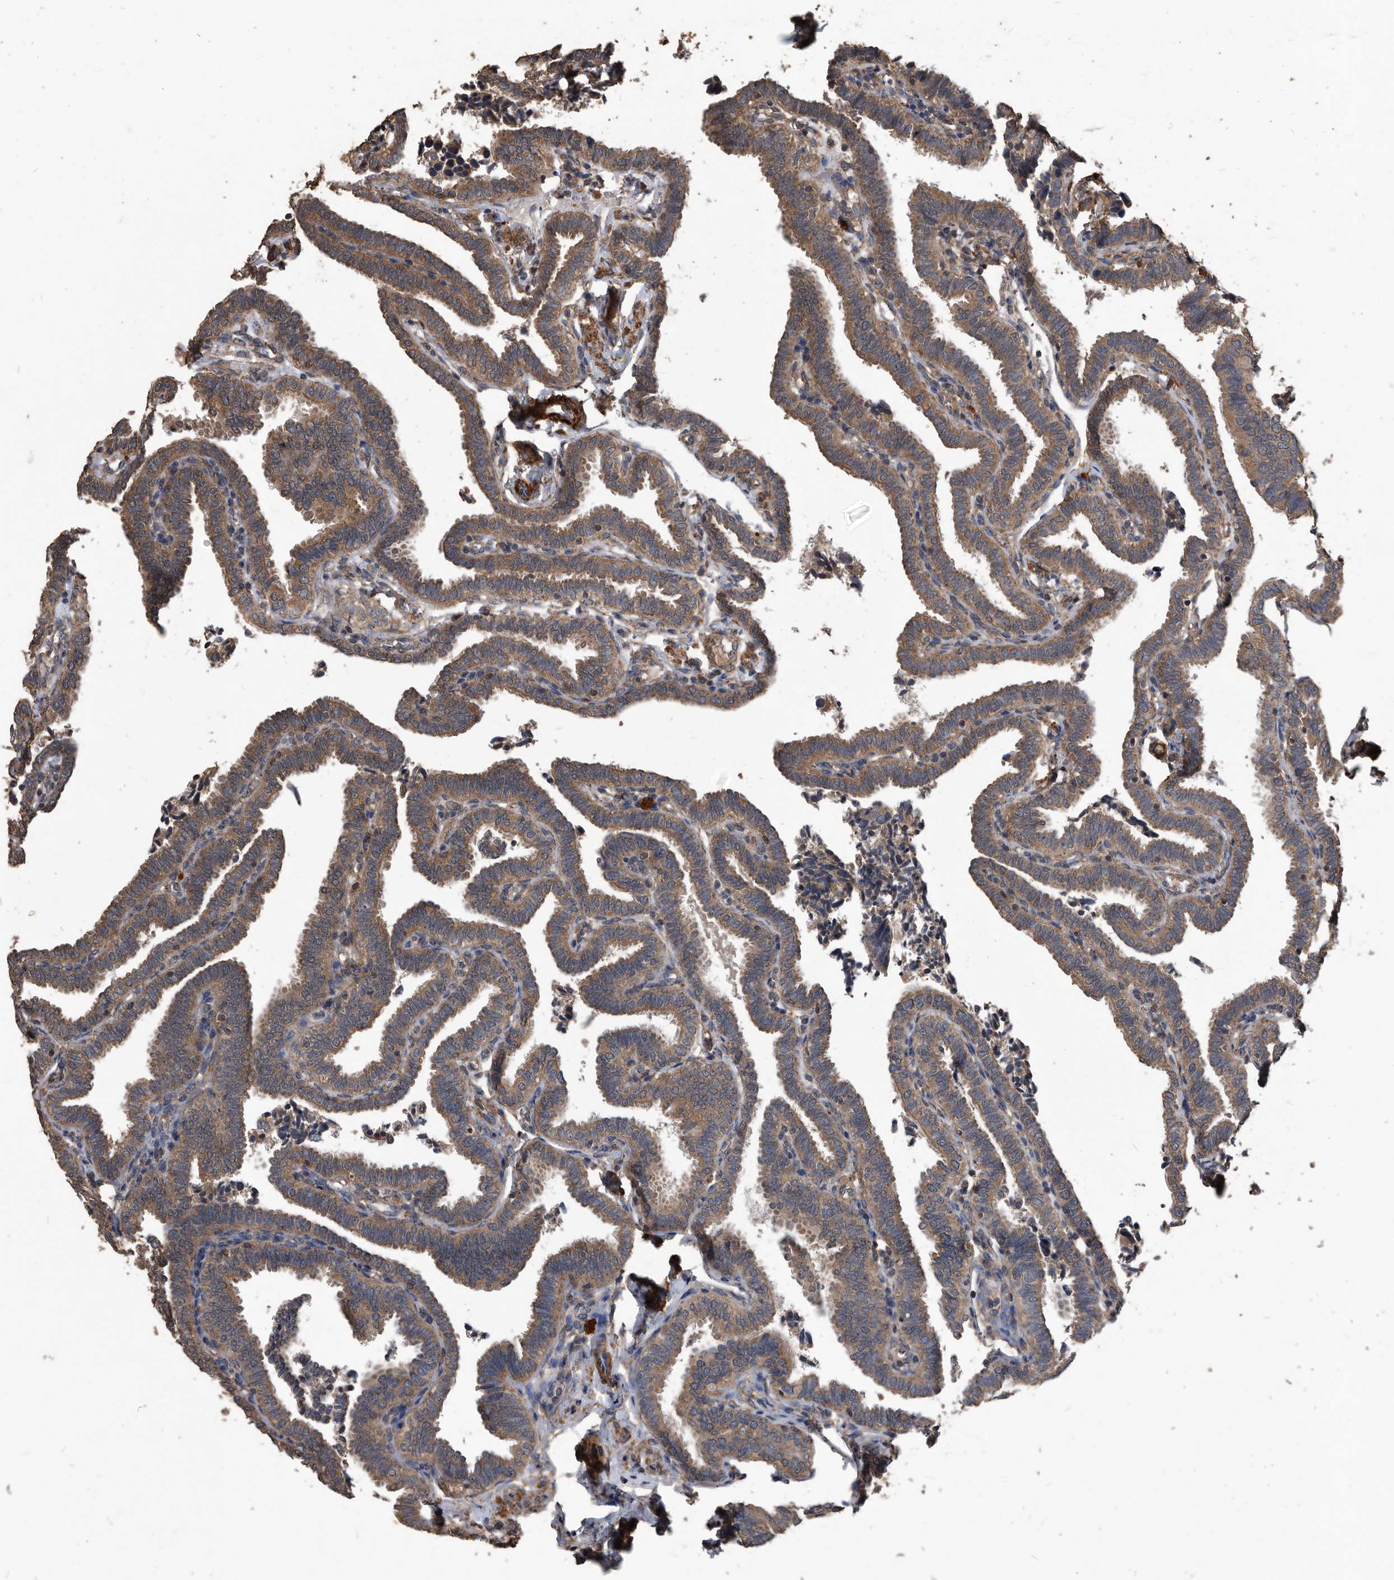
{"staining": {"intensity": "moderate", "quantity": ">75%", "location": "cytoplasmic/membranous"}, "tissue": "fallopian tube", "cell_type": "Glandular cells", "image_type": "normal", "snomed": [{"axis": "morphology", "description": "Normal tissue, NOS"}, {"axis": "topography", "description": "Fallopian tube"}], "caption": "Glandular cells demonstrate medium levels of moderate cytoplasmic/membranous positivity in approximately >75% of cells in normal human fallopian tube. The protein is shown in brown color, while the nuclei are stained blue.", "gene": "NRBP1", "patient": {"sex": "female", "age": 39}}